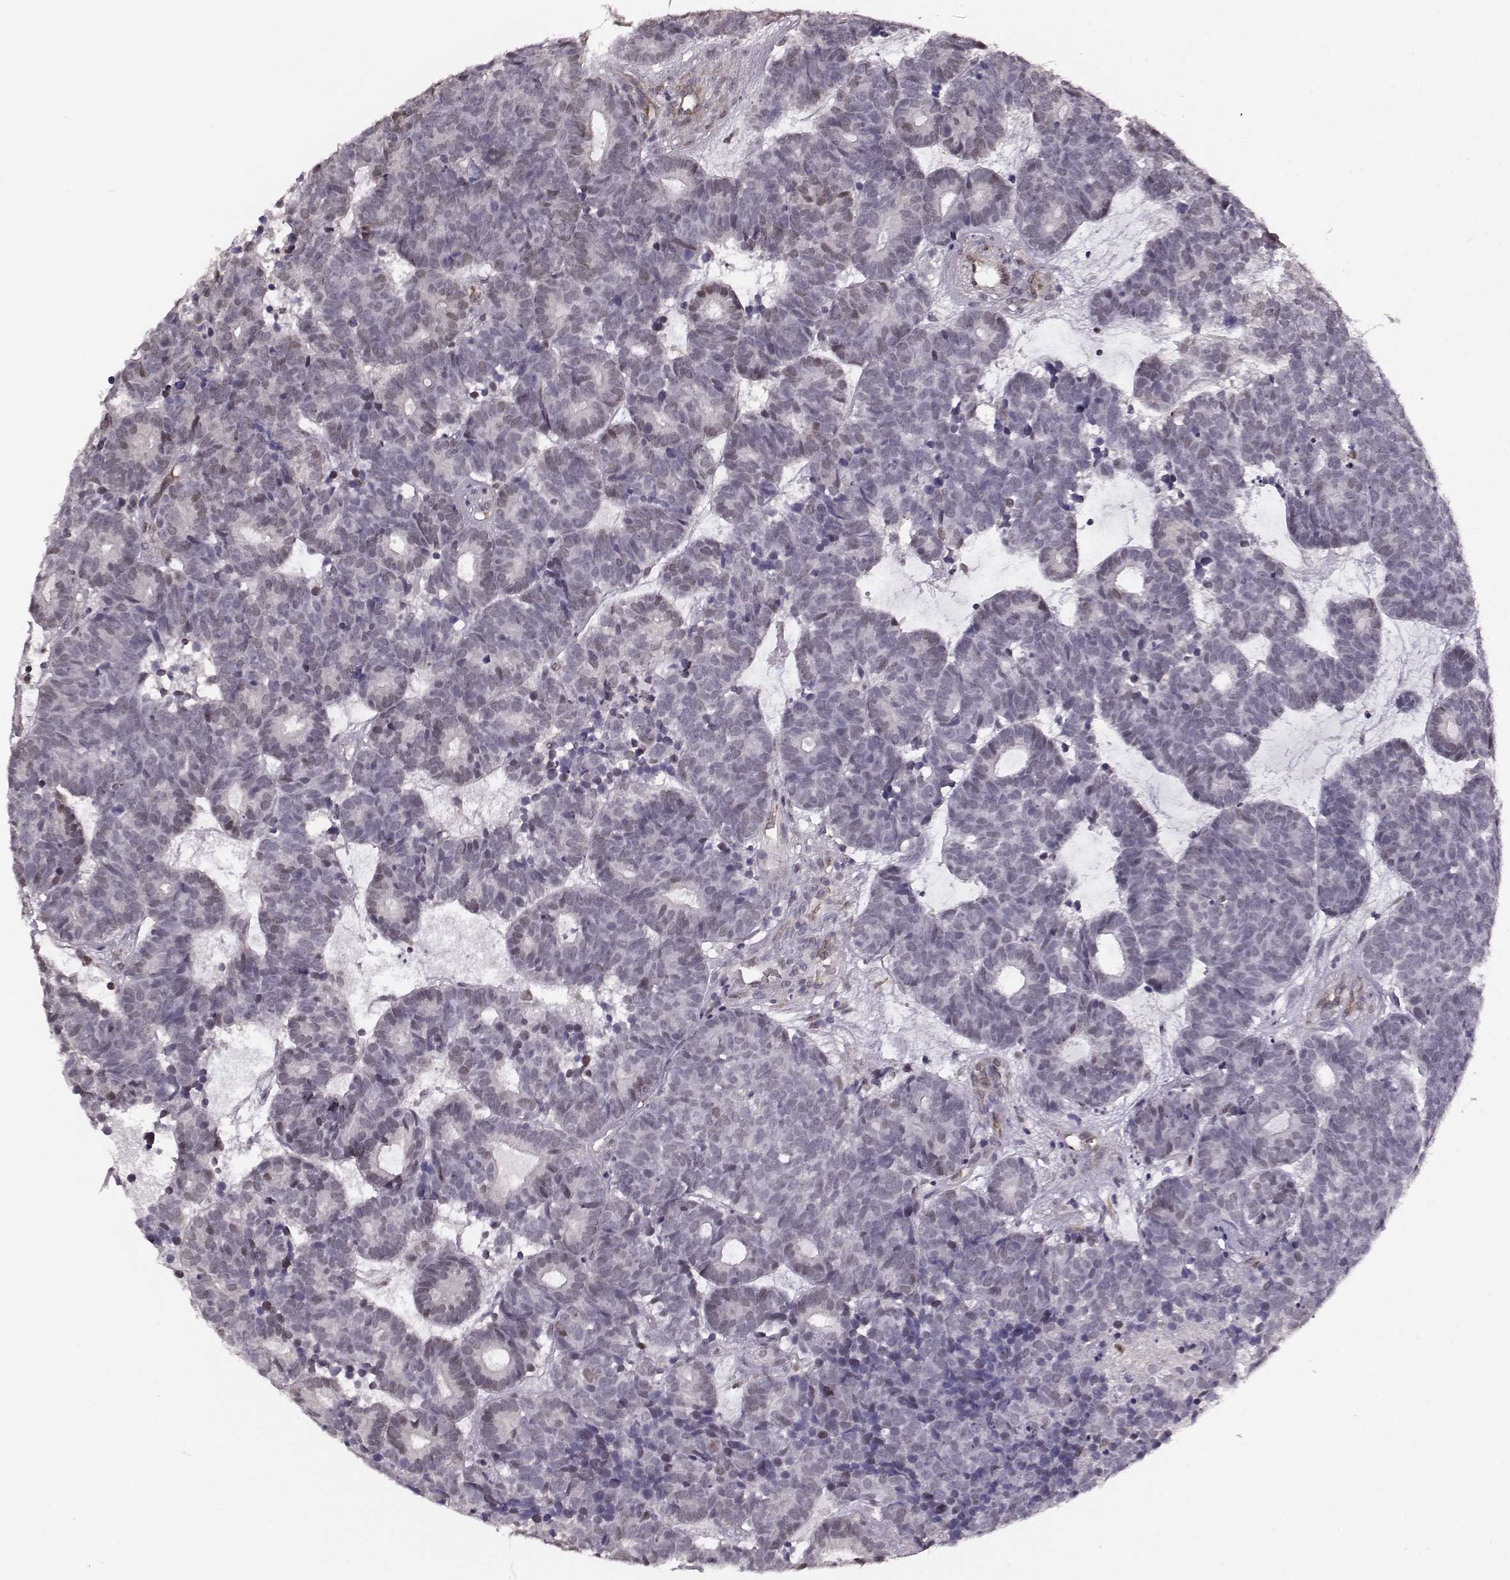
{"staining": {"intensity": "weak", "quantity": "<25%", "location": "nuclear"}, "tissue": "head and neck cancer", "cell_type": "Tumor cells", "image_type": "cancer", "snomed": [{"axis": "morphology", "description": "Adenocarcinoma, NOS"}, {"axis": "topography", "description": "Head-Neck"}], "caption": "Head and neck cancer (adenocarcinoma) was stained to show a protein in brown. There is no significant positivity in tumor cells.", "gene": "KLF6", "patient": {"sex": "female", "age": 81}}